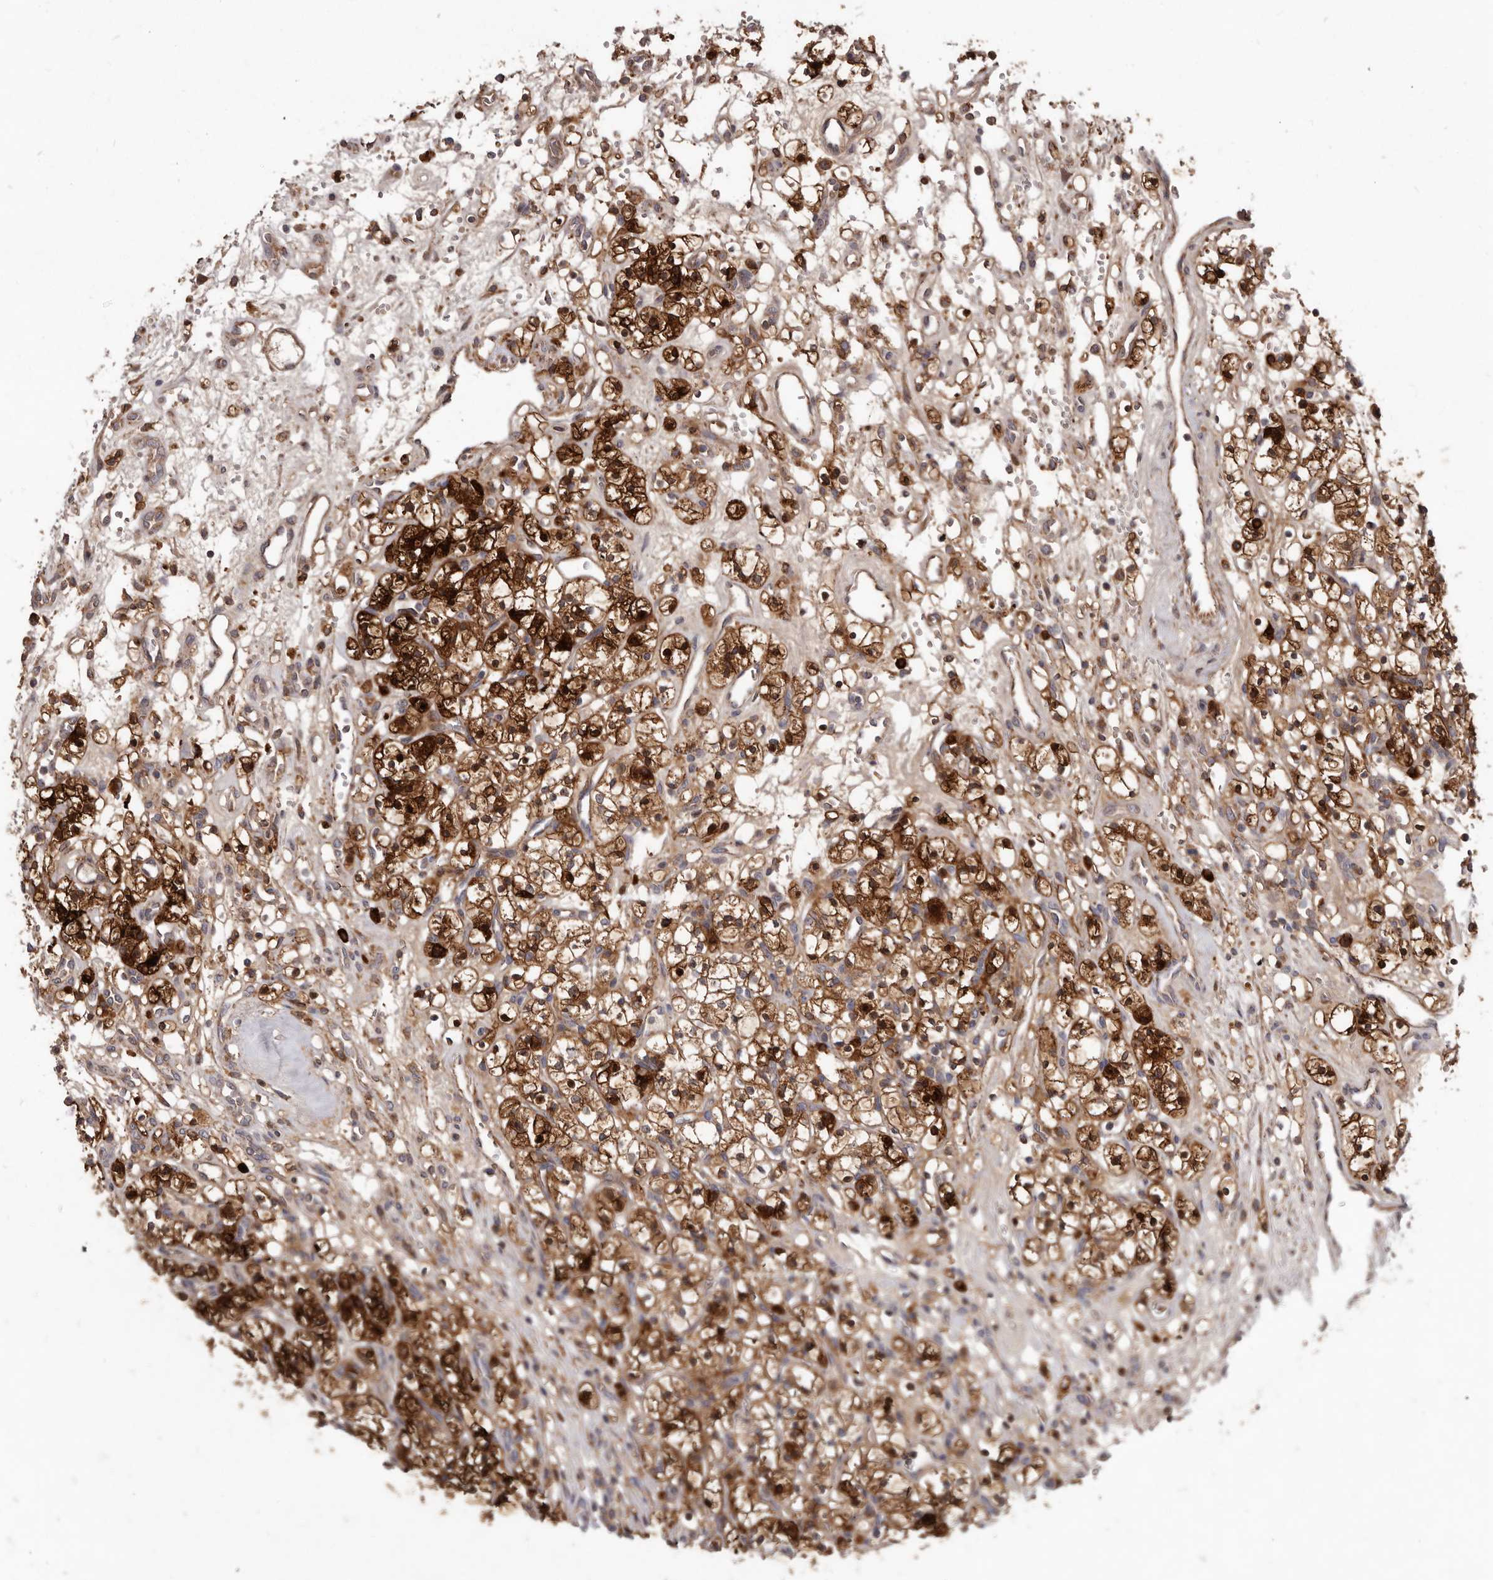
{"staining": {"intensity": "strong", "quantity": ">75%", "location": "cytoplasmic/membranous"}, "tissue": "renal cancer", "cell_type": "Tumor cells", "image_type": "cancer", "snomed": [{"axis": "morphology", "description": "Adenocarcinoma, NOS"}, {"axis": "topography", "description": "Kidney"}], "caption": "Immunohistochemistry of human renal cancer exhibits high levels of strong cytoplasmic/membranous staining in about >75% of tumor cells.", "gene": "GOT1L1", "patient": {"sex": "female", "age": 57}}